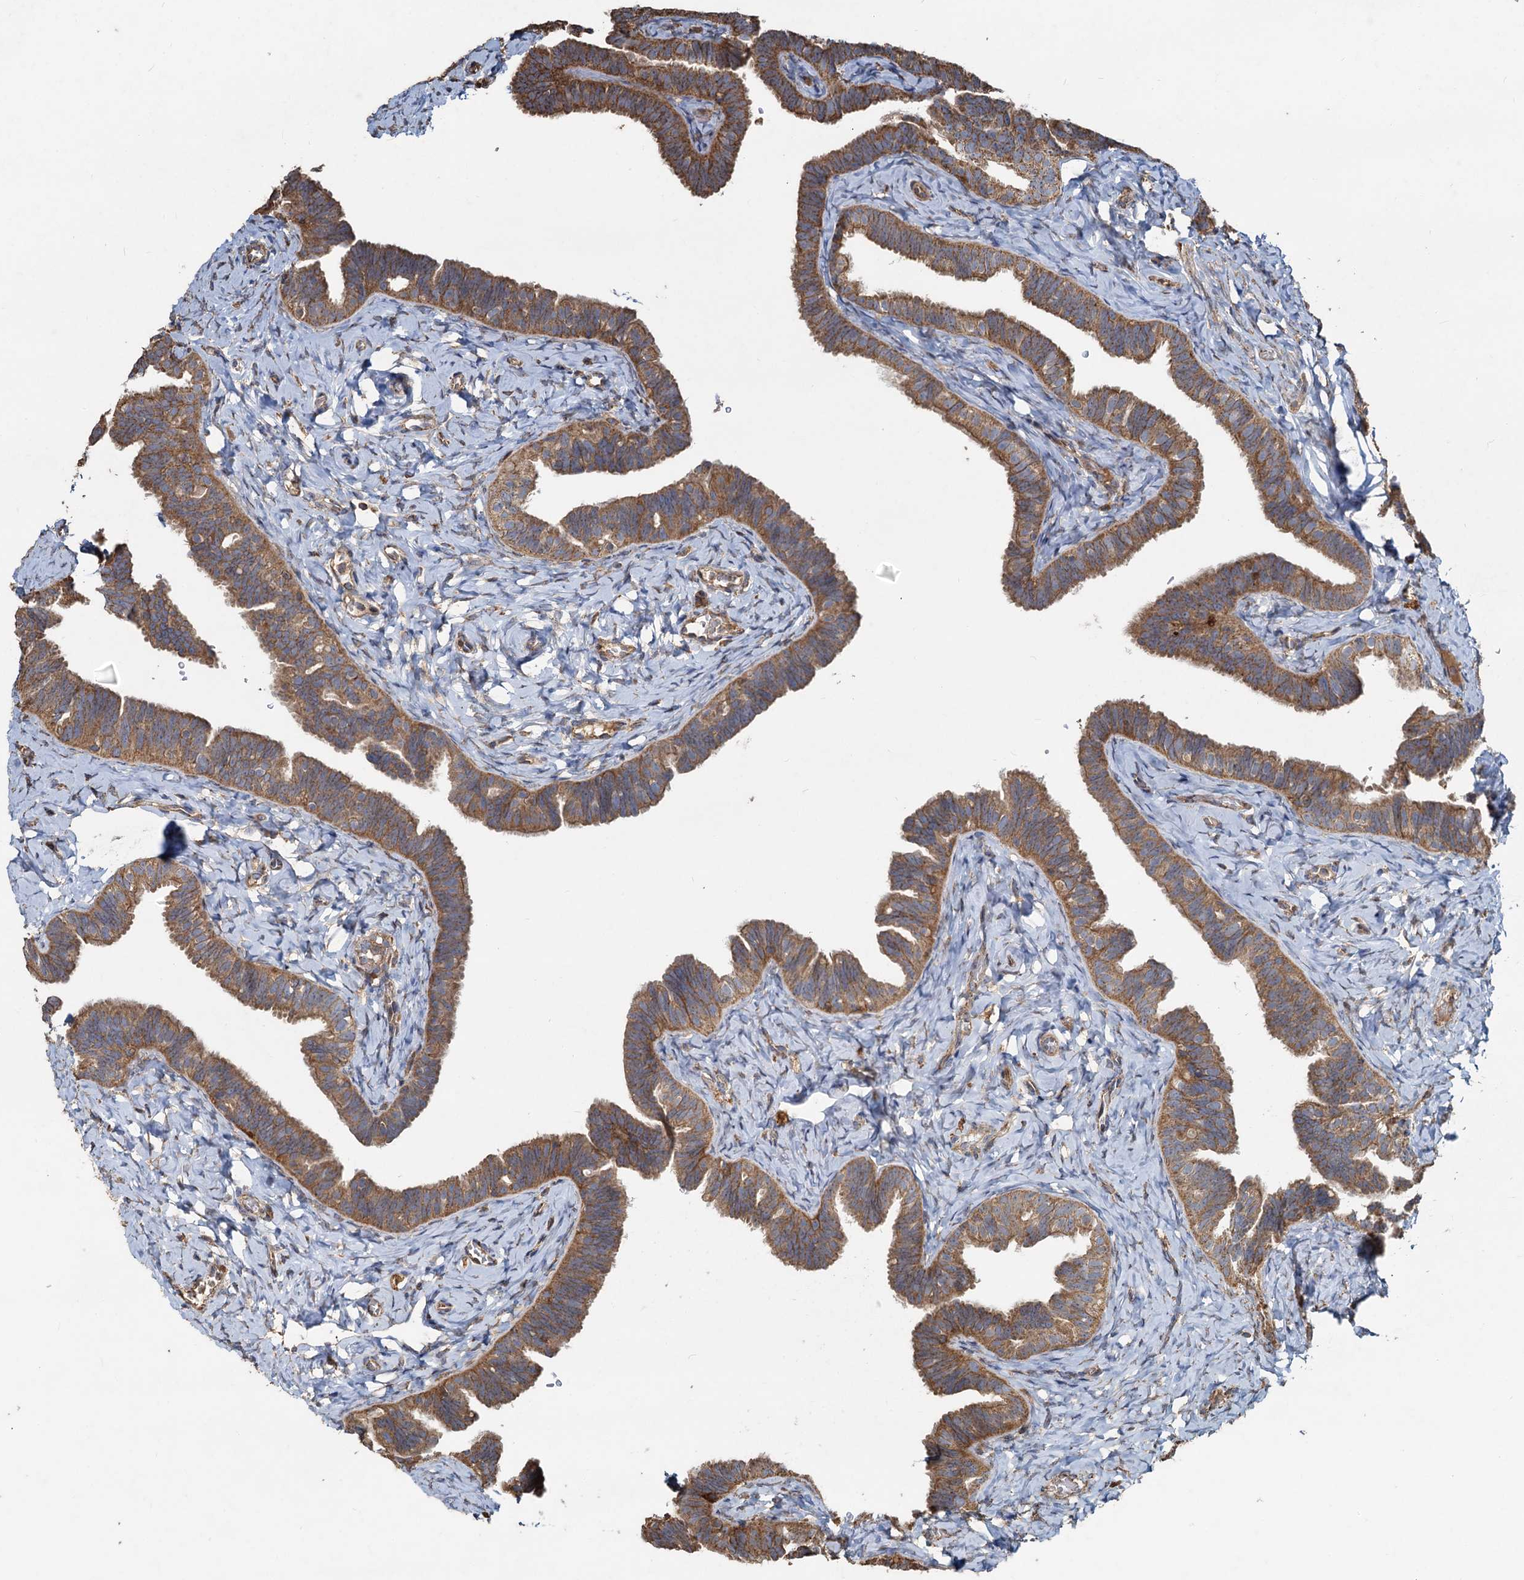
{"staining": {"intensity": "moderate", "quantity": ">75%", "location": "cytoplasmic/membranous"}, "tissue": "fallopian tube", "cell_type": "Glandular cells", "image_type": "normal", "snomed": [{"axis": "morphology", "description": "Normal tissue, NOS"}, {"axis": "topography", "description": "Fallopian tube"}], "caption": "A high-resolution histopathology image shows immunohistochemistry (IHC) staining of normal fallopian tube, which demonstrates moderate cytoplasmic/membranous staining in approximately >75% of glandular cells. (brown staining indicates protein expression, while blue staining denotes nuclei).", "gene": "SDS", "patient": {"sex": "female", "age": 65}}